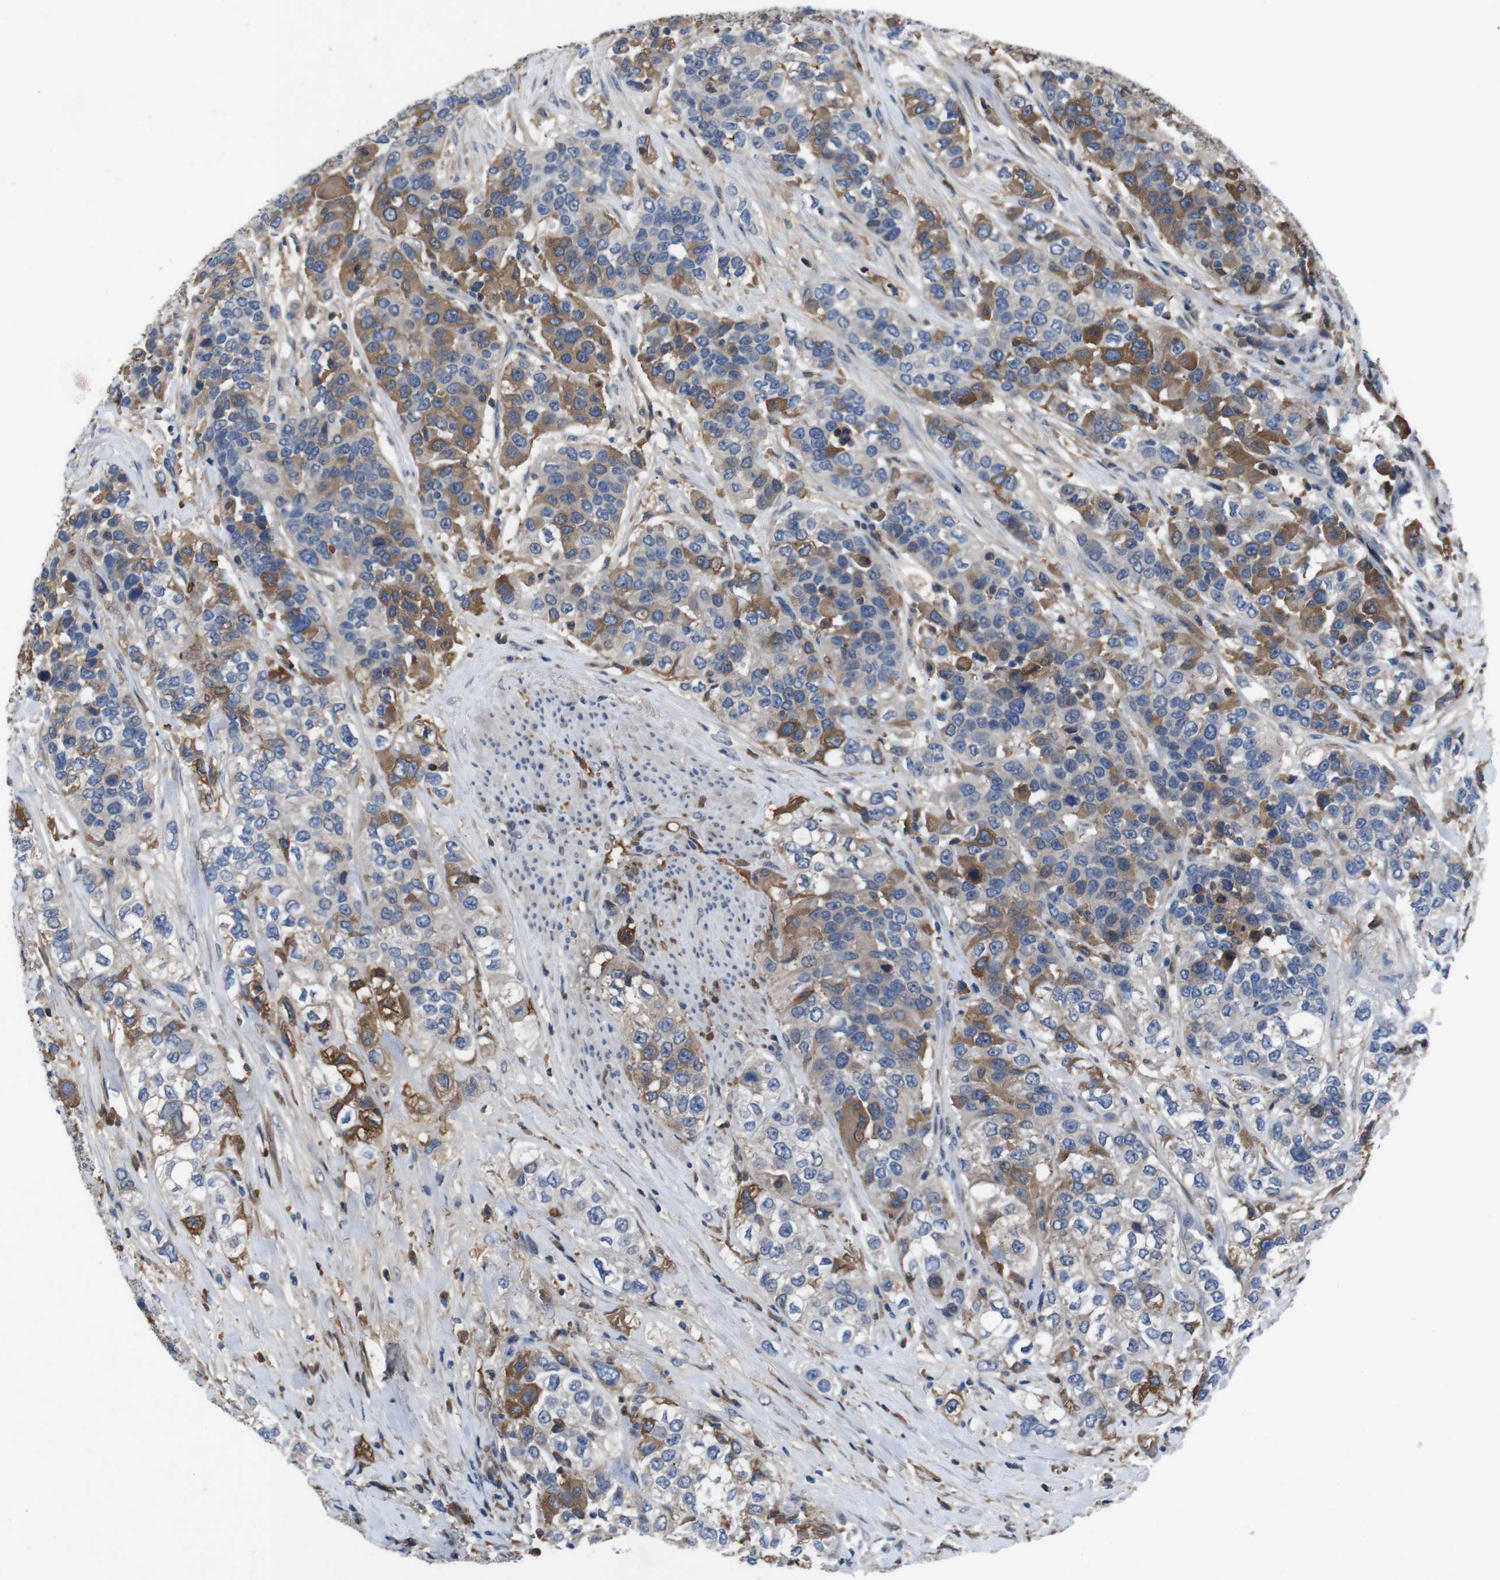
{"staining": {"intensity": "moderate", "quantity": "25%-75%", "location": "cytoplasmic/membranous"}, "tissue": "urothelial cancer", "cell_type": "Tumor cells", "image_type": "cancer", "snomed": [{"axis": "morphology", "description": "Urothelial carcinoma, High grade"}, {"axis": "topography", "description": "Urinary bladder"}], "caption": "Tumor cells exhibit medium levels of moderate cytoplasmic/membranous staining in about 25%-75% of cells in high-grade urothelial carcinoma.", "gene": "SPTB", "patient": {"sex": "female", "age": 80}}